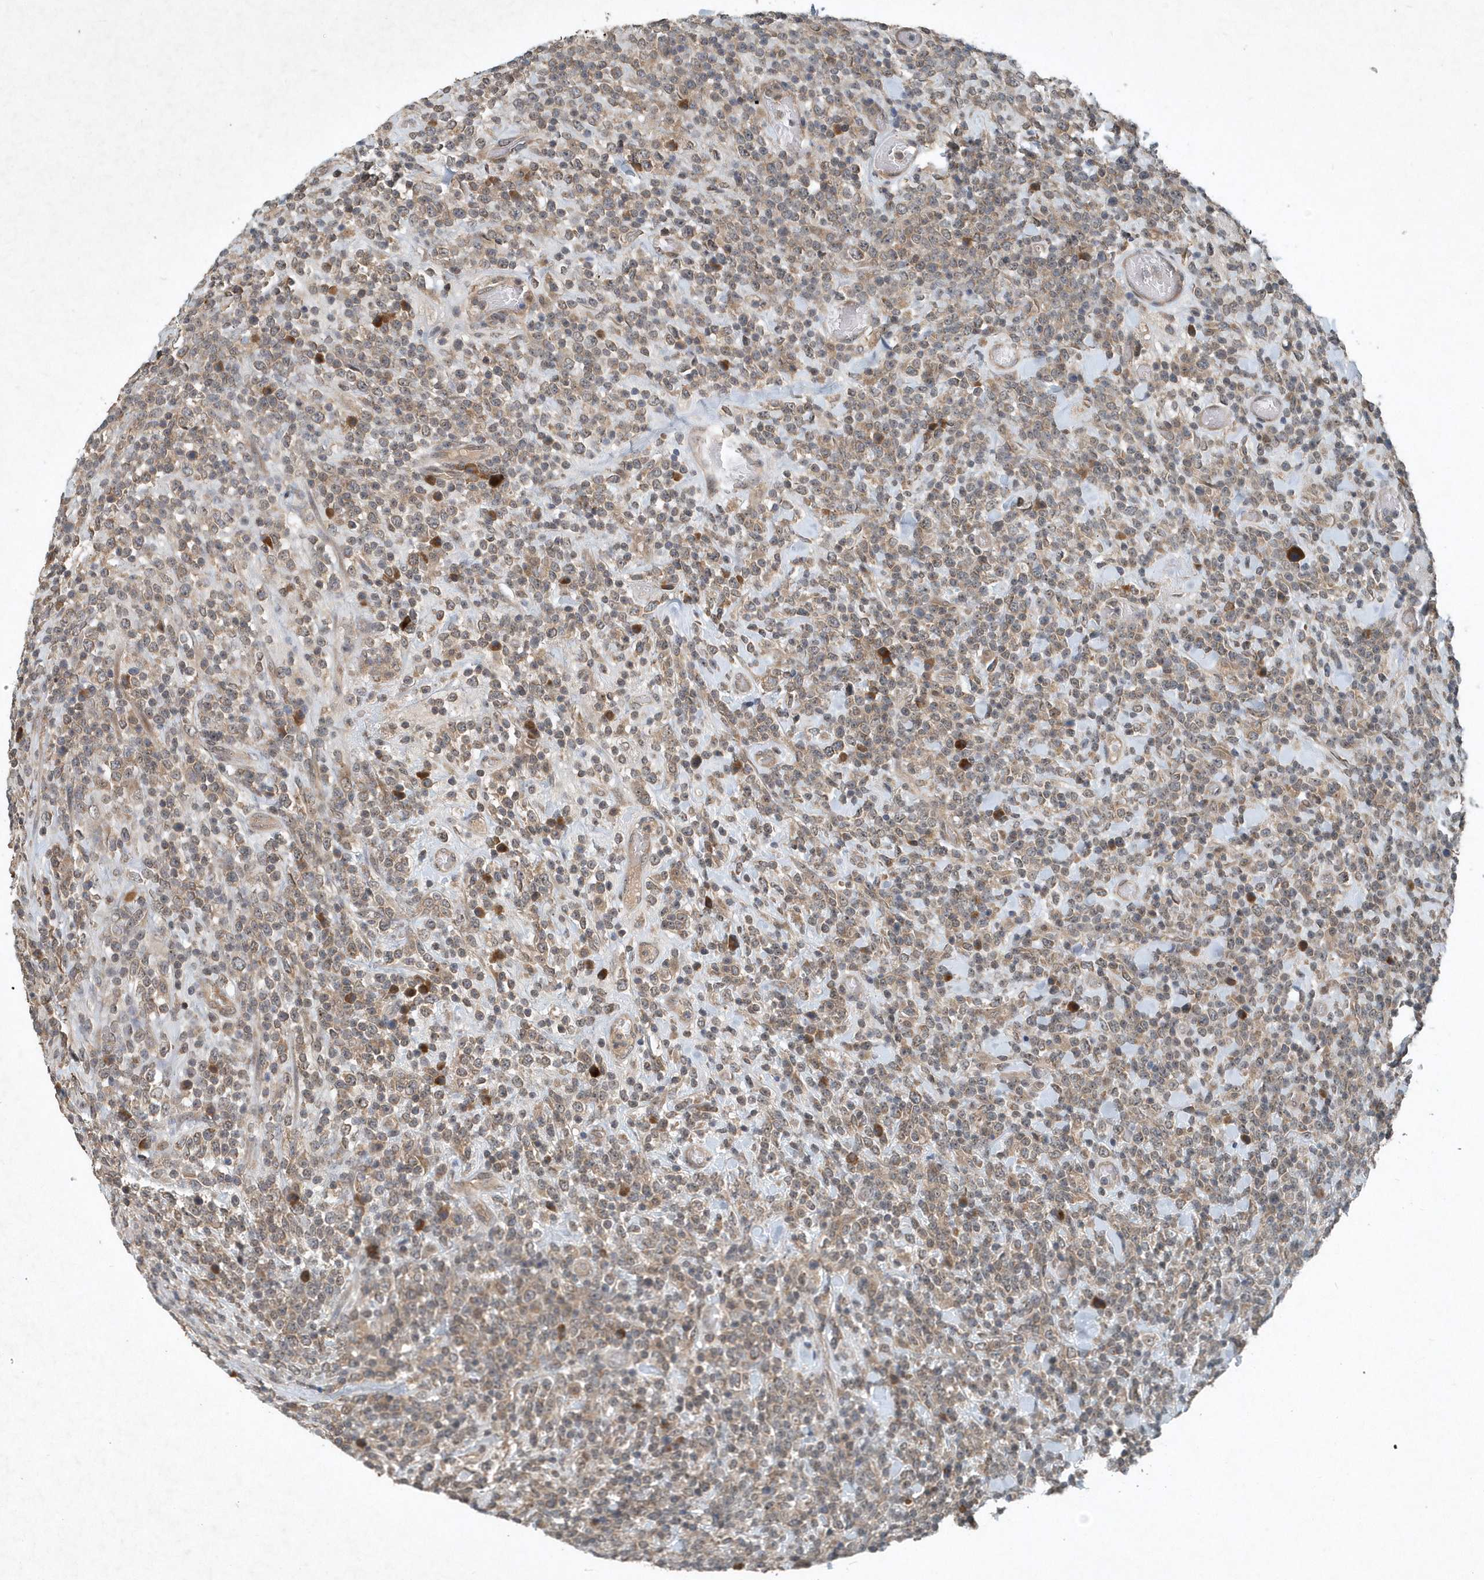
{"staining": {"intensity": "negative", "quantity": "none", "location": "none"}, "tissue": "lymphoma", "cell_type": "Tumor cells", "image_type": "cancer", "snomed": [{"axis": "morphology", "description": "Malignant lymphoma, non-Hodgkin's type, High grade"}, {"axis": "topography", "description": "Colon"}], "caption": "Tumor cells are negative for brown protein staining in lymphoma.", "gene": "SCFD2", "patient": {"sex": "female", "age": 53}}